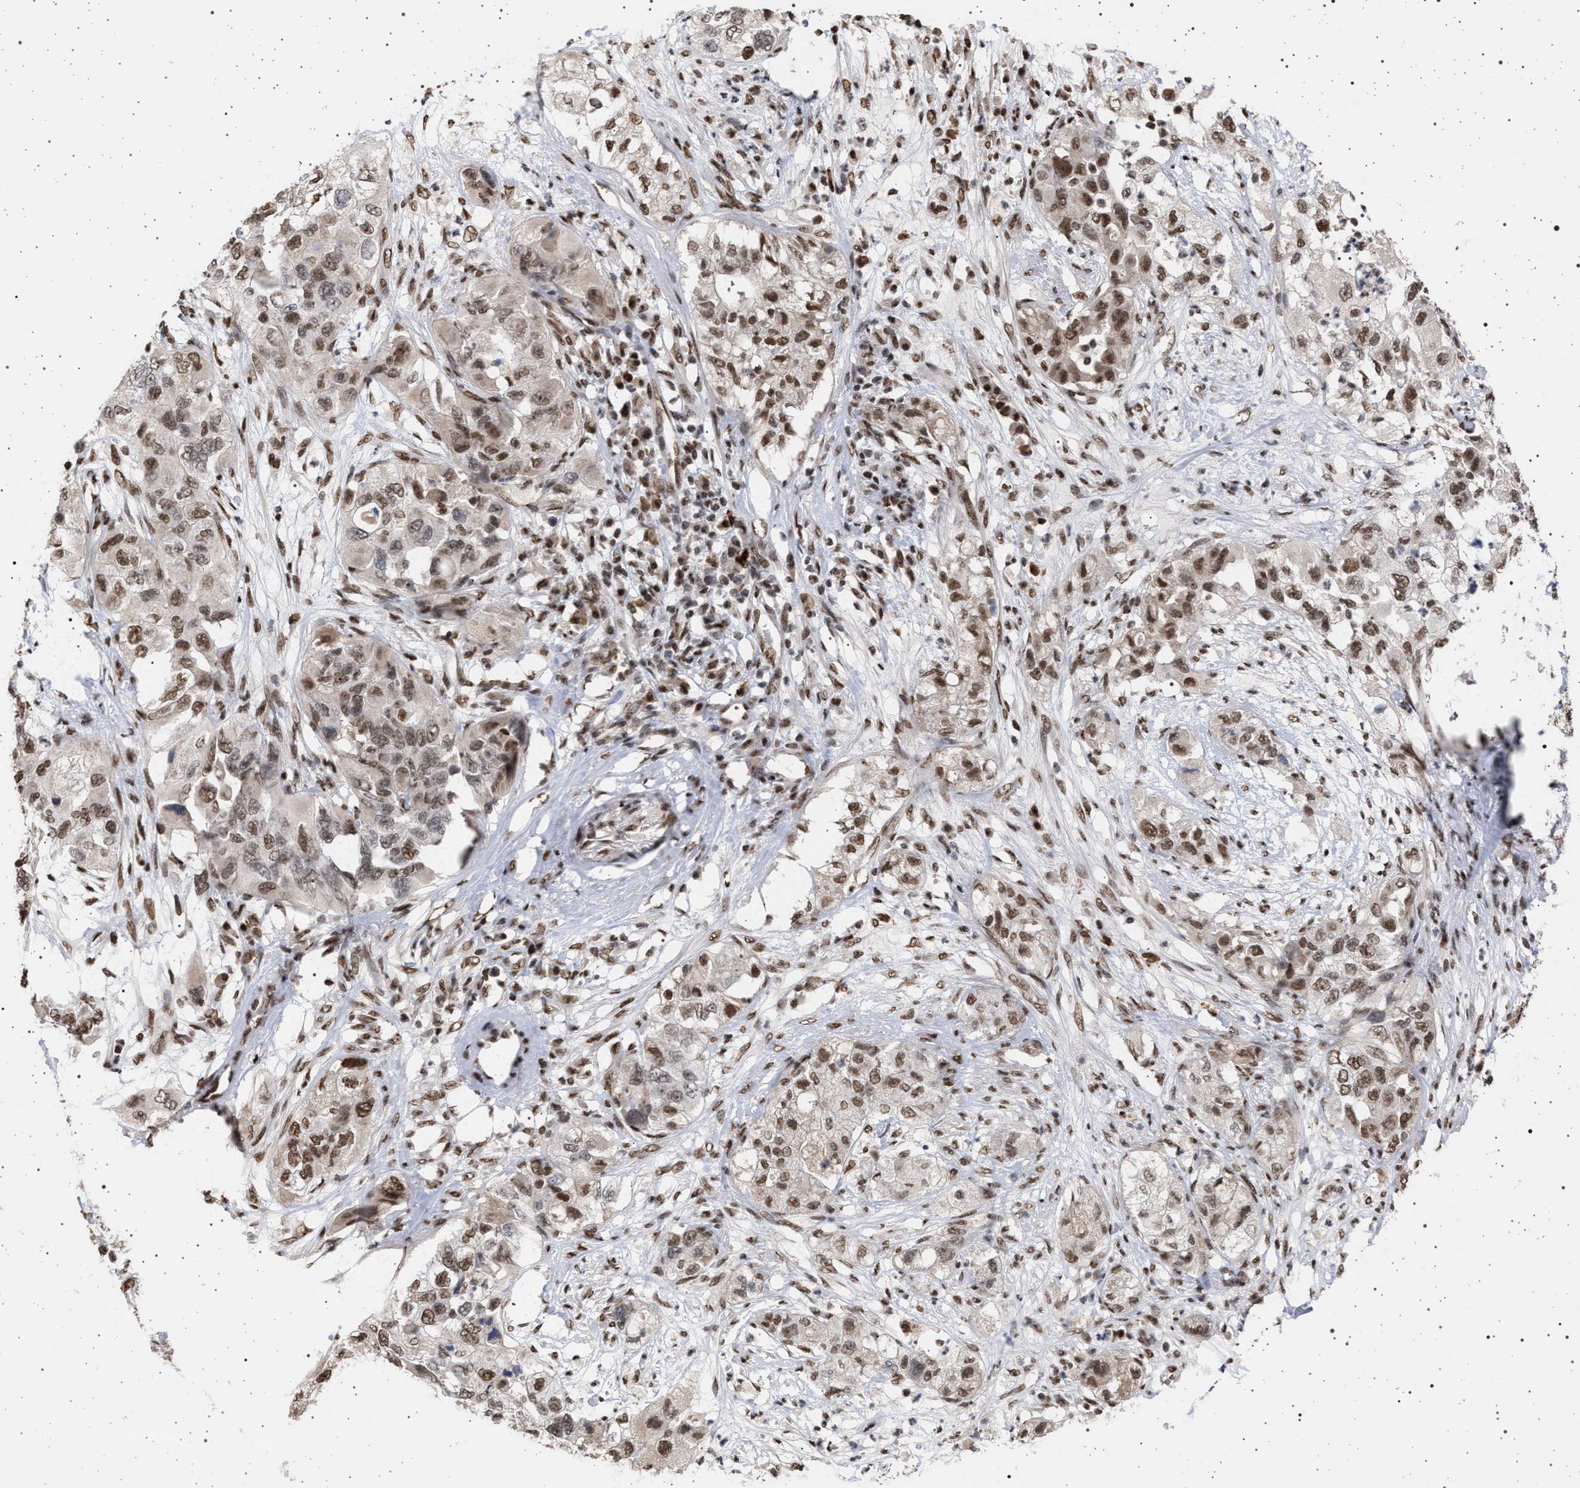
{"staining": {"intensity": "moderate", "quantity": ">75%", "location": "nuclear"}, "tissue": "pancreatic cancer", "cell_type": "Tumor cells", "image_type": "cancer", "snomed": [{"axis": "morphology", "description": "Adenocarcinoma, NOS"}, {"axis": "topography", "description": "Pancreas"}], "caption": "Immunohistochemical staining of adenocarcinoma (pancreatic) reveals moderate nuclear protein expression in approximately >75% of tumor cells.", "gene": "PHF12", "patient": {"sex": "female", "age": 78}}